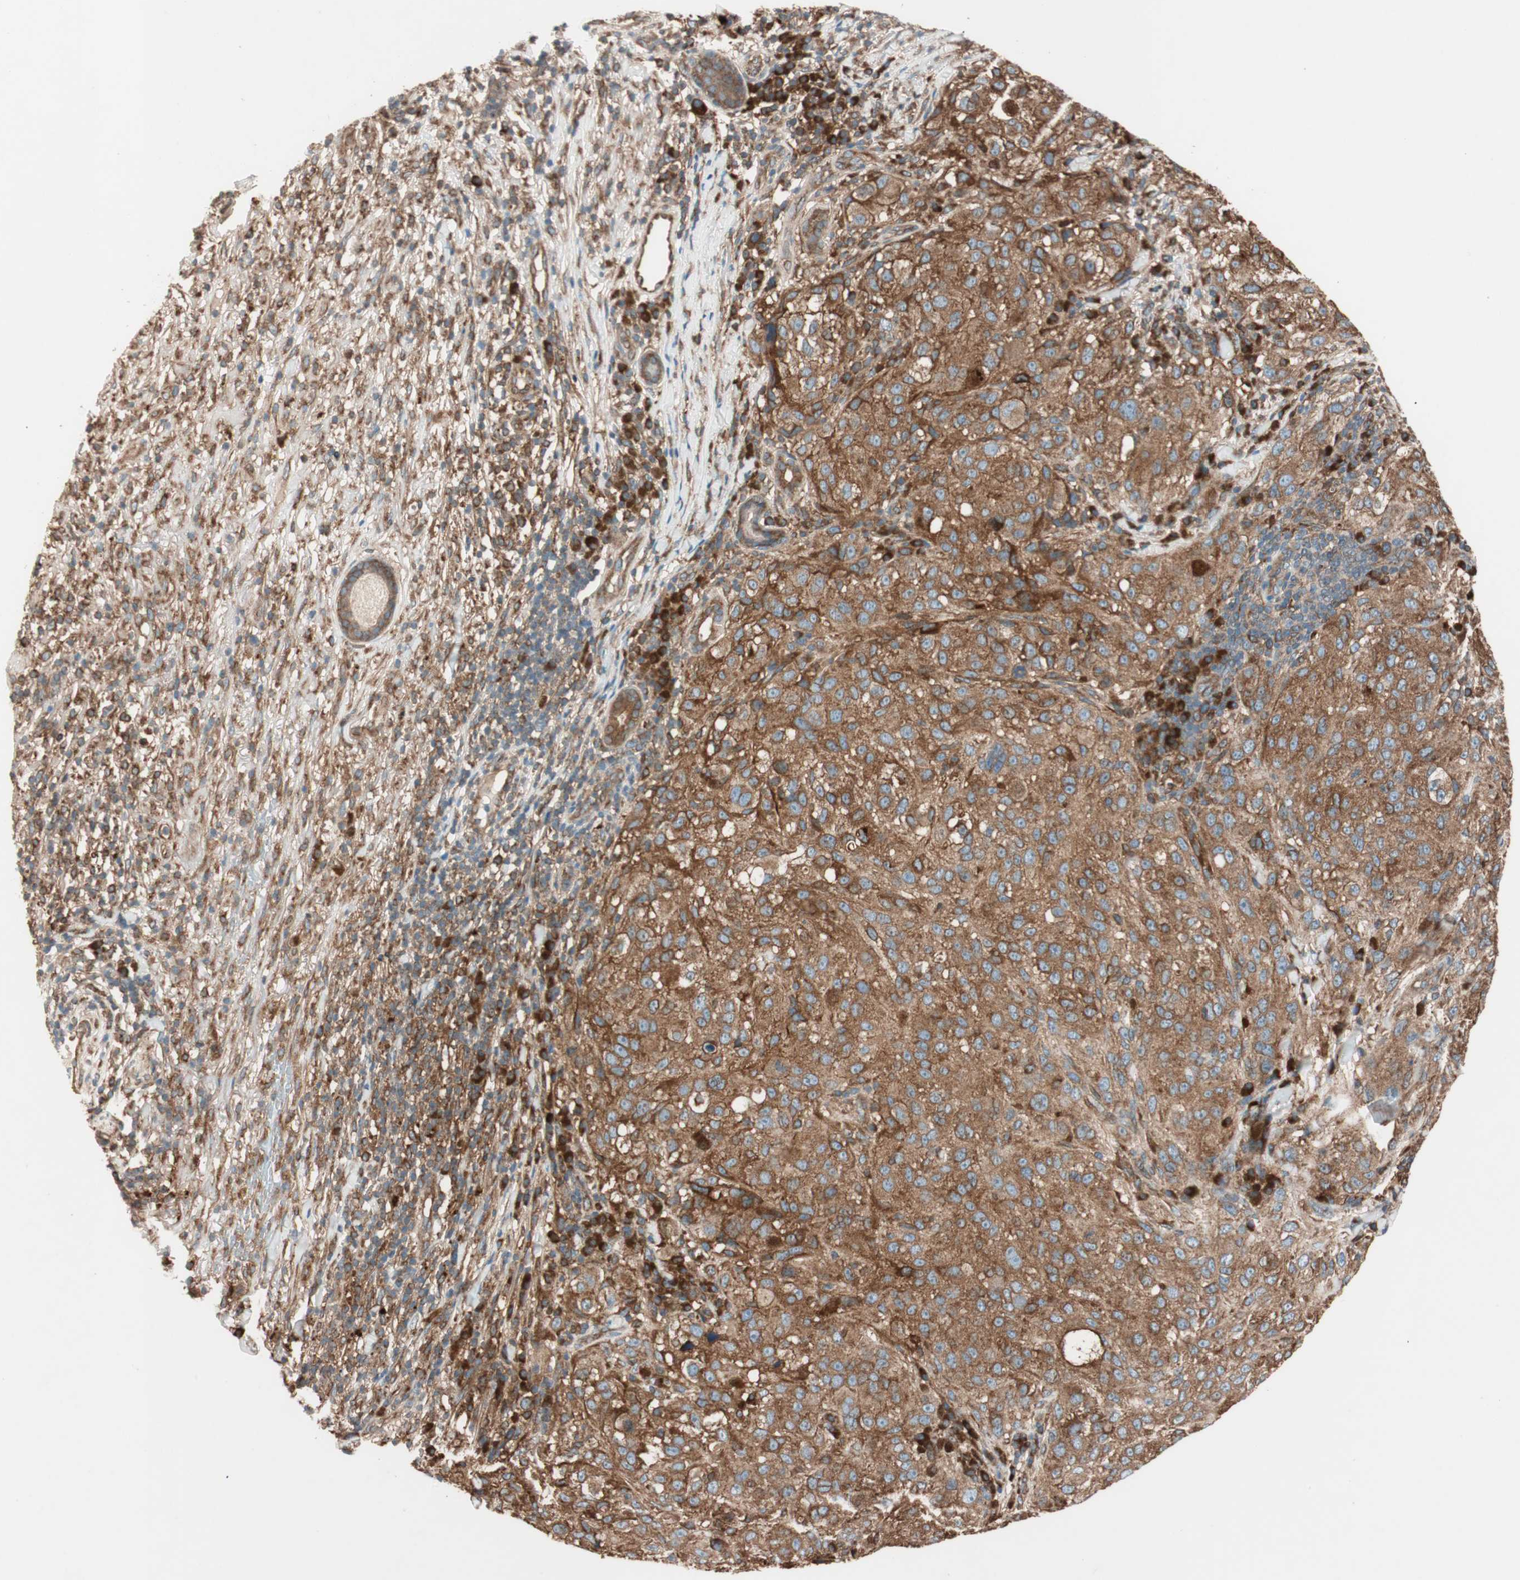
{"staining": {"intensity": "strong", "quantity": ">75%", "location": "cytoplasmic/membranous"}, "tissue": "melanoma", "cell_type": "Tumor cells", "image_type": "cancer", "snomed": [{"axis": "morphology", "description": "Necrosis, NOS"}, {"axis": "morphology", "description": "Malignant melanoma, NOS"}, {"axis": "topography", "description": "Skin"}], "caption": "Protein expression analysis of human melanoma reveals strong cytoplasmic/membranous positivity in about >75% of tumor cells.", "gene": "RAB5A", "patient": {"sex": "female", "age": 87}}